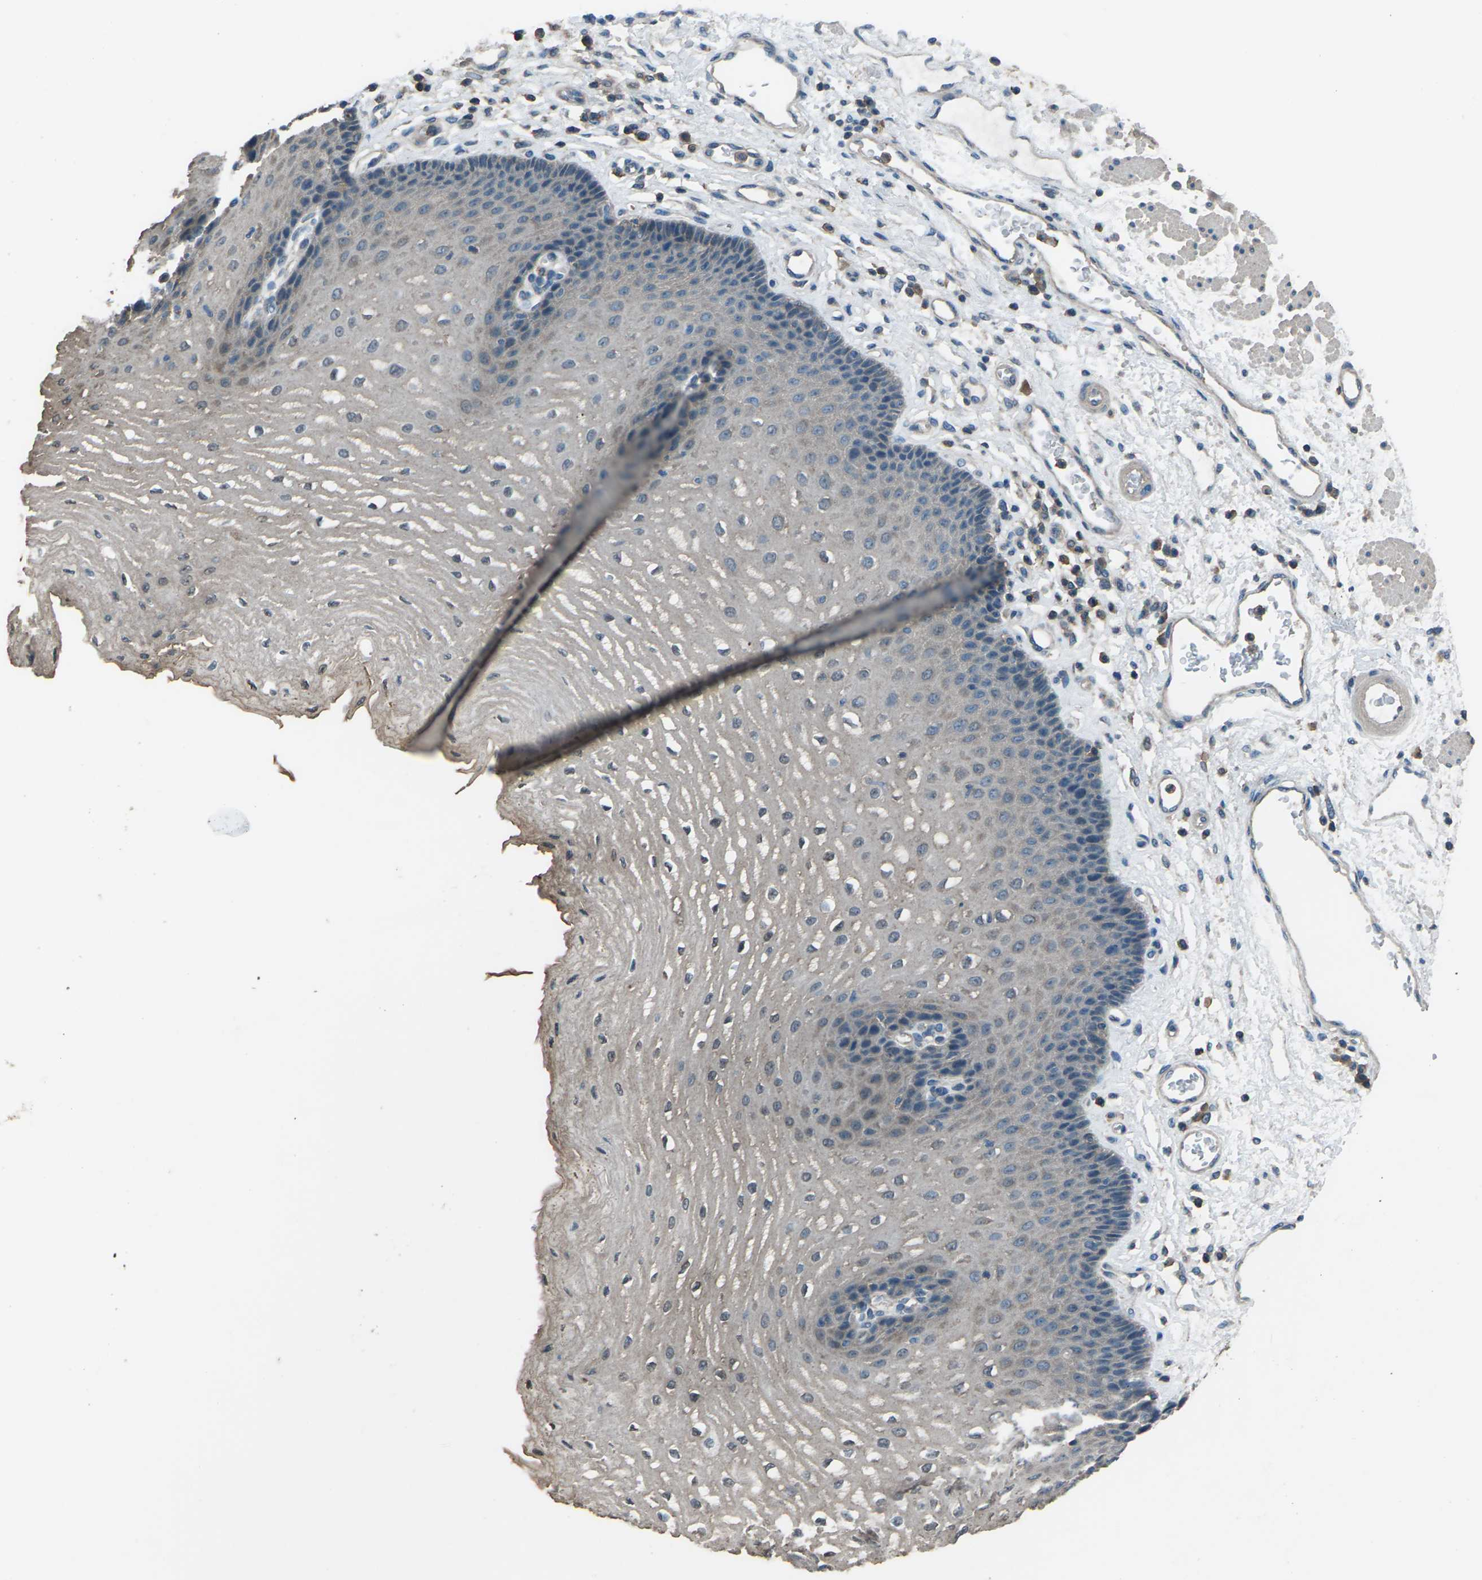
{"staining": {"intensity": "weak", "quantity": "25%-75%", "location": "cytoplasmic/membranous"}, "tissue": "esophagus", "cell_type": "Squamous epithelial cells", "image_type": "normal", "snomed": [{"axis": "morphology", "description": "Normal tissue, NOS"}, {"axis": "topography", "description": "Esophagus"}], "caption": "Immunohistochemical staining of benign human esophagus demonstrates weak cytoplasmic/membranous protein staining in about 25%-75% of squamous epithelial cells. Immunohistochemistry stains the protein of interest in brown and the nuclei are stained blue.", "gene": "CMTM4", "patient": {"sex": "male", "age": 54}}